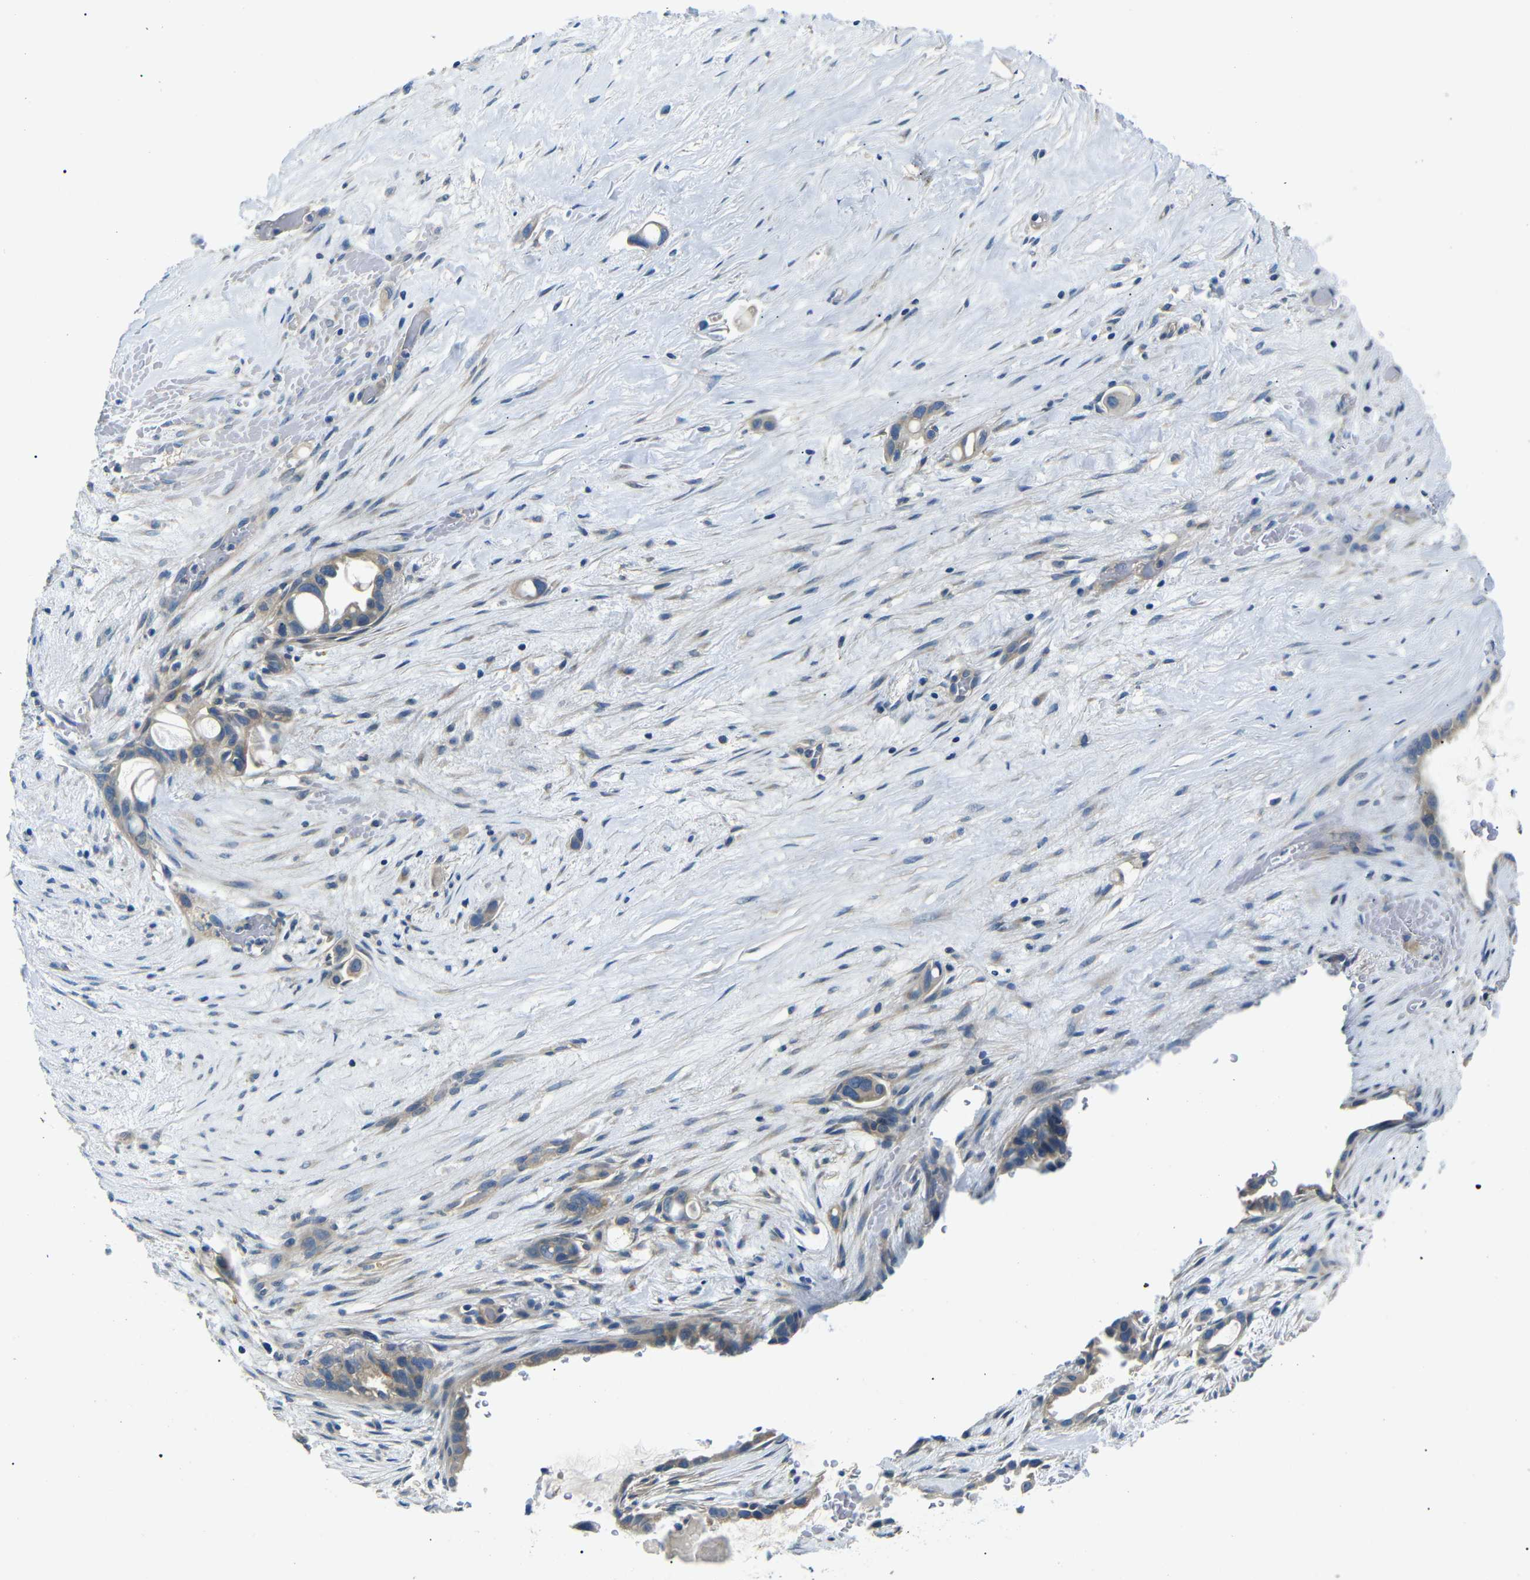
{"staining": {"intensity": "weak", "quantity": ">75%", "location": "cytoplasmic/membranous"}, "tissue": "liver cancer", "cell_type": "Tumor cells", "image_type": "cancer", "snomed": [{"axis": "morphology", "description": "Cholangiocarcinoma"}, {"axis": "topography", "description": "Liver"}], "caption": "This is a photomicrograph of immunohistochemistry (IHC) staining of liver cancer (cholangiocarcinoma), which shows weak staining in the cytoplasmic/membranous of tumor cells.", "gene": "DCP1A", "patient": {"sex": "female", "age": 65}}